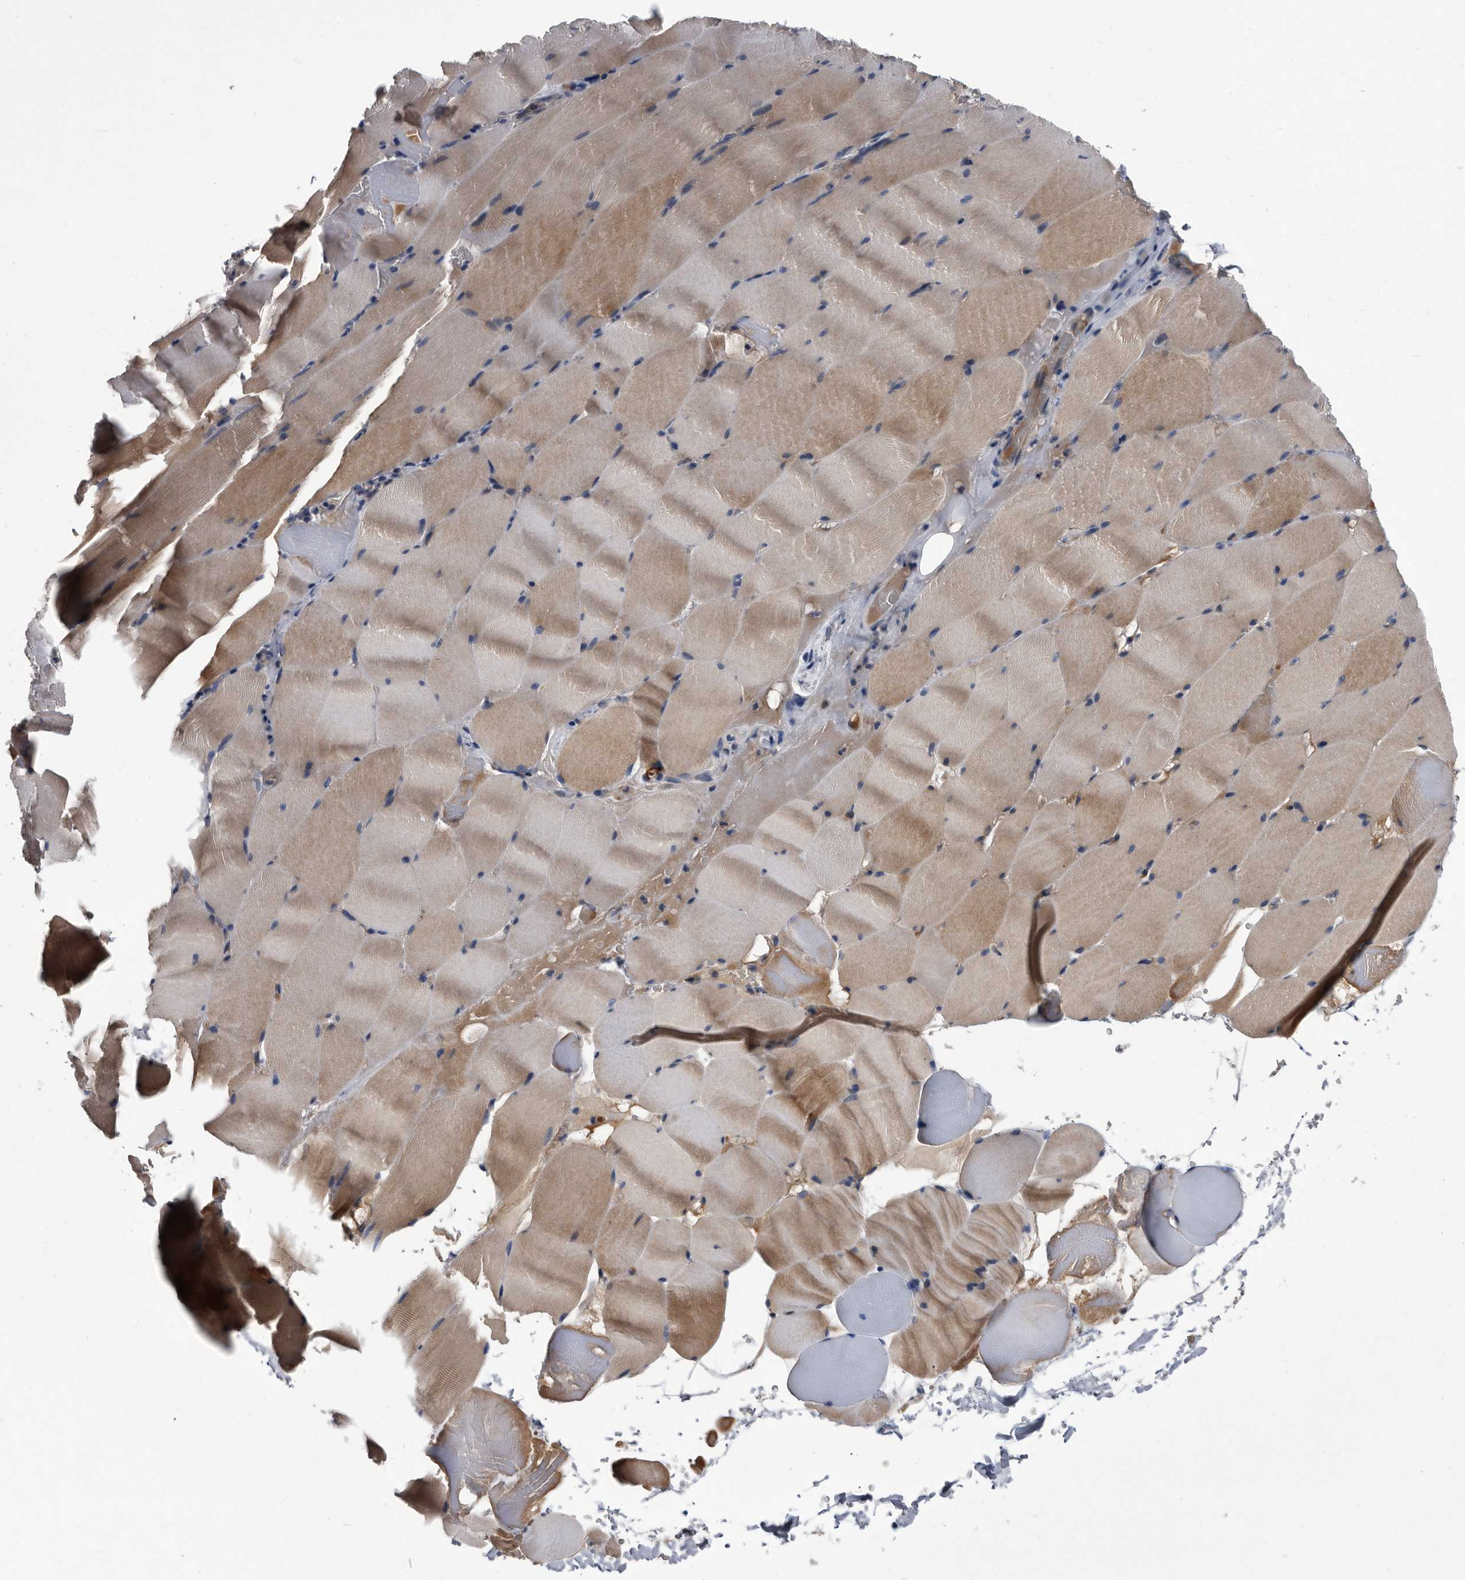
{"staining": {"intensity": "moderate", "quantity": "25%-75%", "location": "cytoplasmic/membranous"}, "tissue": "skeletal muscle", "cell_type": "Myocytes", "image_type": "normal", "snomed": [{"axis": "morphology", "description": "Normal tissue, NOS"}, {"axis": "topography", "description": "Skeletal muscle"}], "caption": "Moderate cytoplasmic/membranous positivity for a protein is seen in approximately 25%-75% of myocytes of normal skeletal muscle using IHC.", "gene": "DTNBP1", "patient": {"sex": "male", "age": 62}}